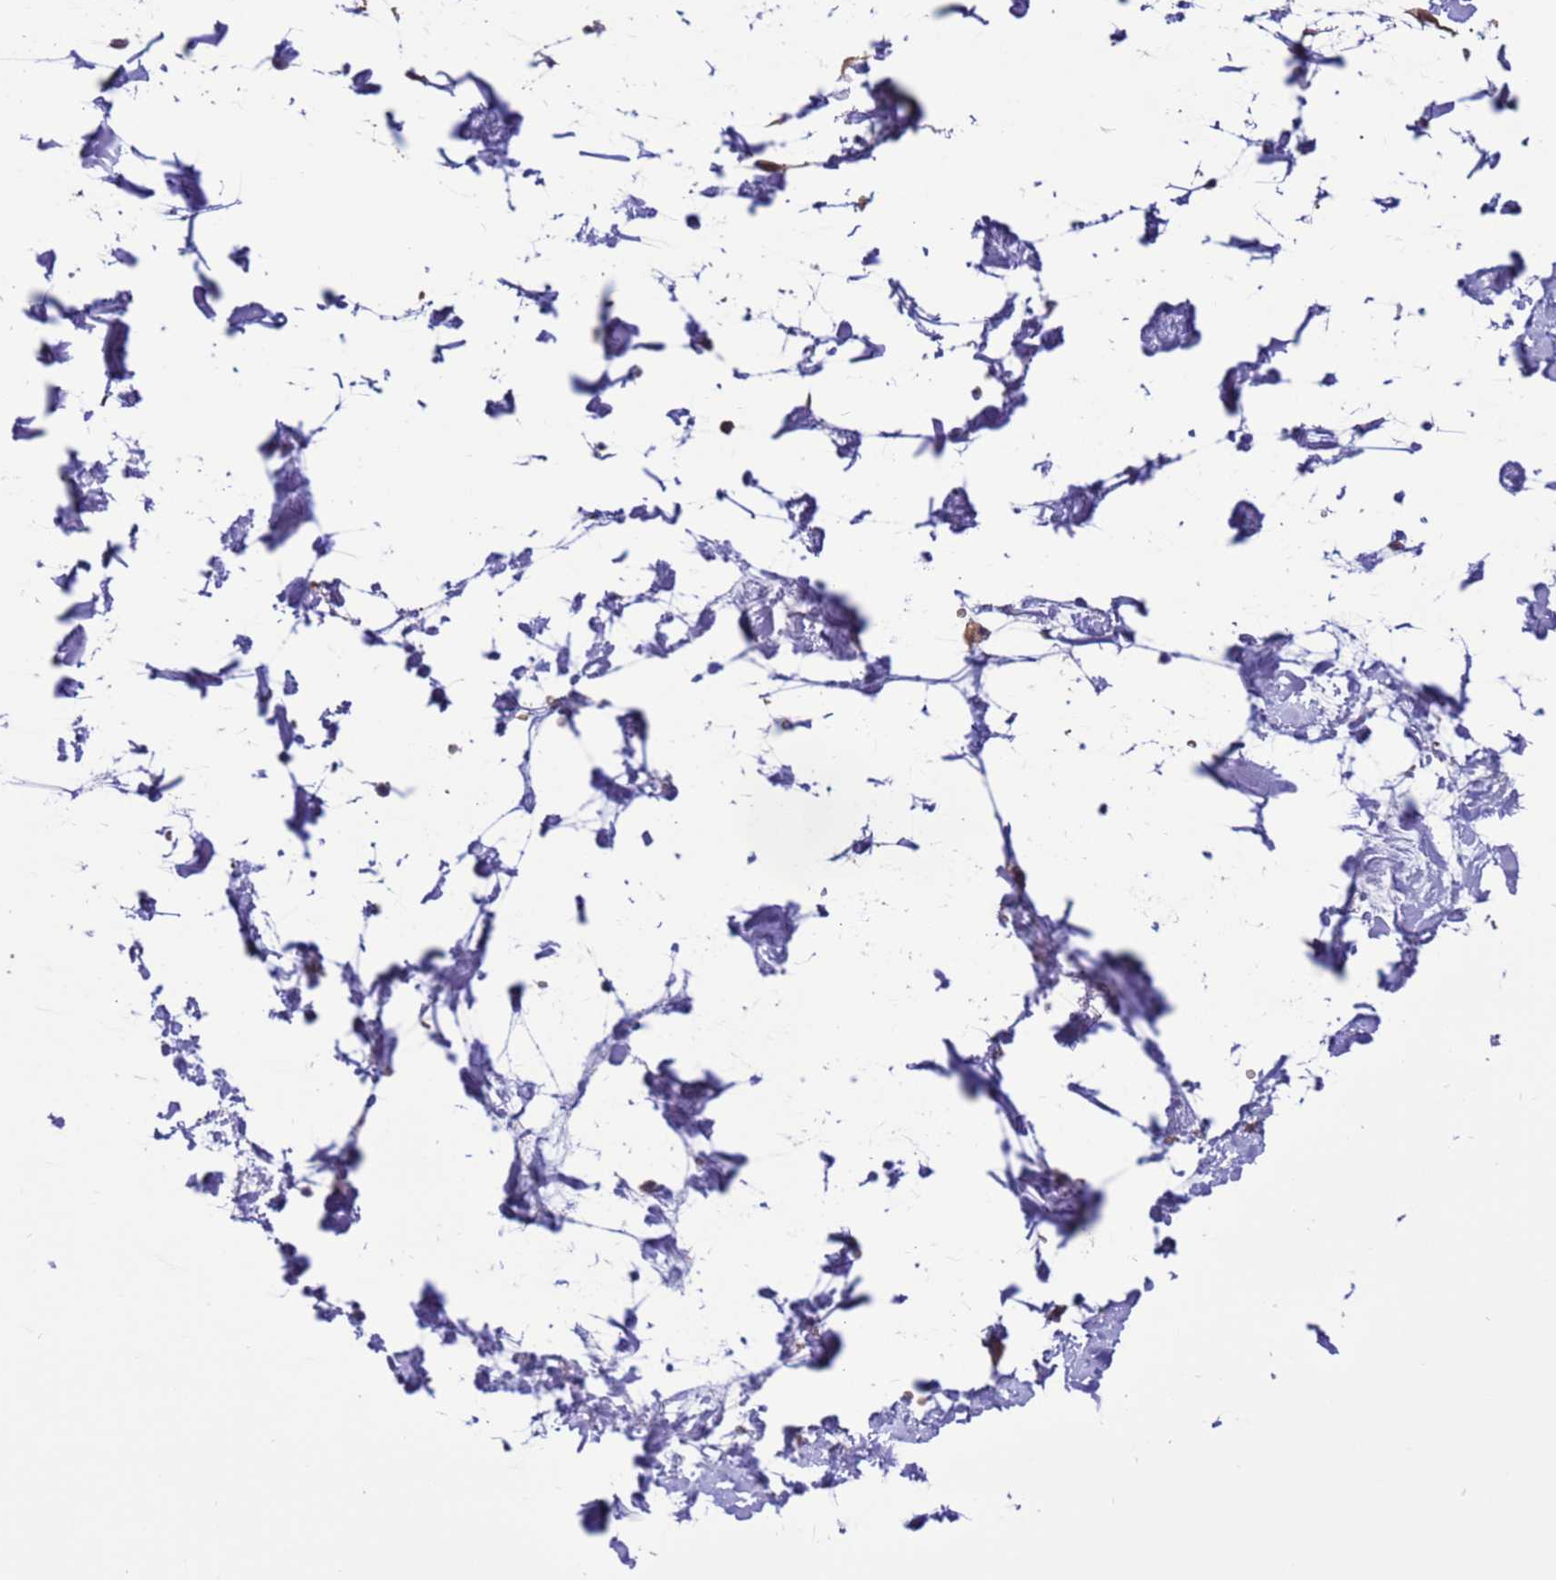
{"staining": {"intensity": "moderate", "quantity": ">75%", "location": "cytoplasmic/membranous"}, "tissue": "adipose tissue", "cell_type": "Adipocytes", "image_type": "normal", "snomed": [{"axis": "morphology", "description": "Normal tissue, NOS"}, {"axis": "topography", "description": "Soft tissue"}], "caption": "The immunohistochemical stain labels moderate cytoplasmic/membranous expression in adipocytes of unremarkable adipose tissue.", "gene": "ARHGAP12", "patient": {"sex": "male", "age": 72}}